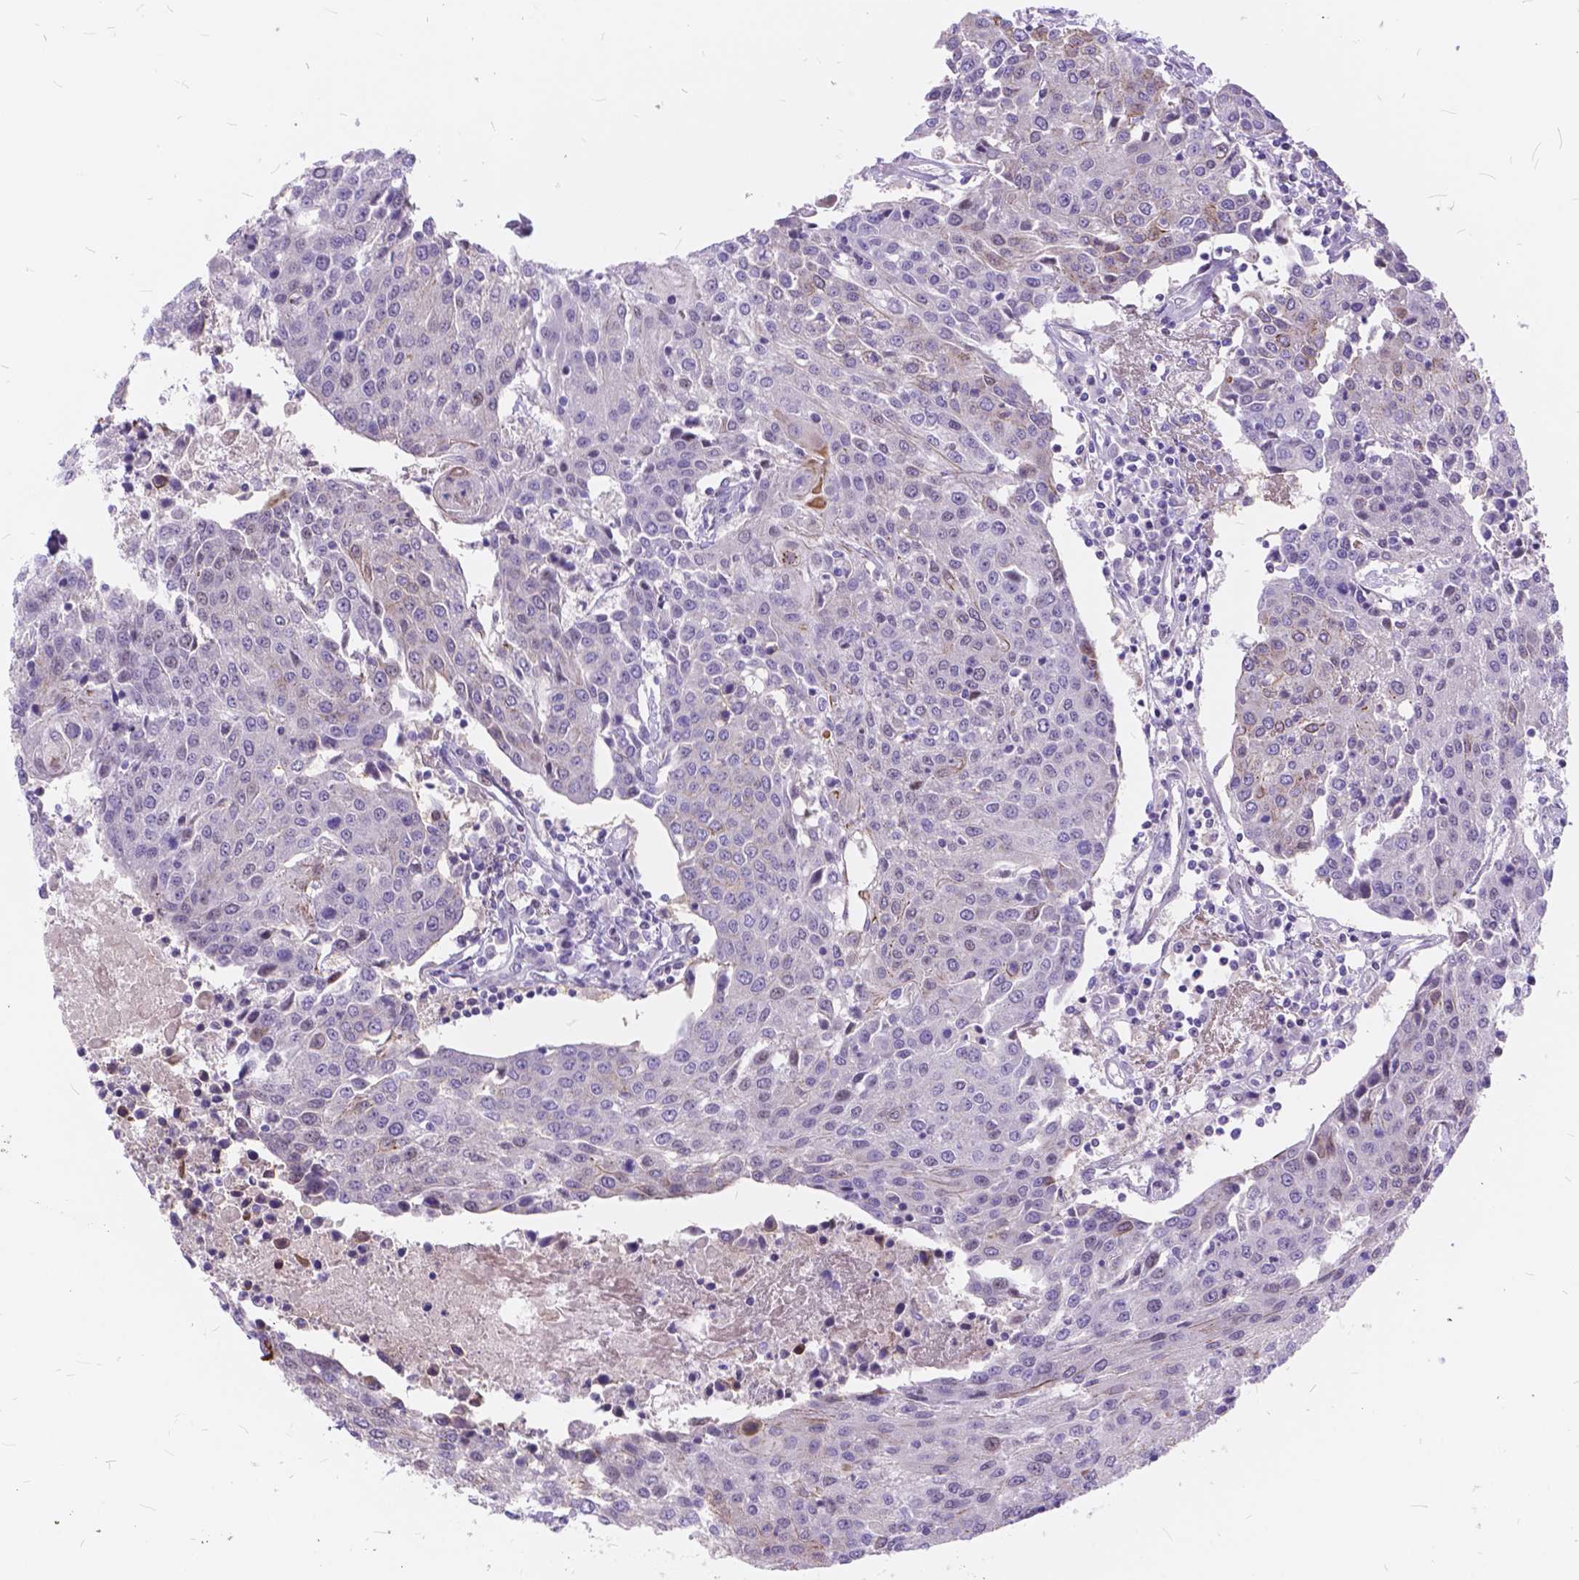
{"staining": {"intensity": "negative", "quantity": "none", "location": "none"}, "tissue": "urothelial cancer", "cell_type": "Tumor cells", "image_type": "cancer", "snomed": [{"axis": "morphology", "description": "Urothelial carcinoma, High grade"}, {"axis": "topography", "description": "Urinary bladder"}], "caption": "An immunohistochemistry (IHC) photomicrograph of urothelial carcinoma (high-grade) is shown. There is no staining in tumor cells of urothelial carcinoma (high-grade). (DAB immunohistochemistry visualized using brightfield microscopy, high magnification).", "gene": "MAN2C1", "patient": {"sex": "female", "age": 85}}